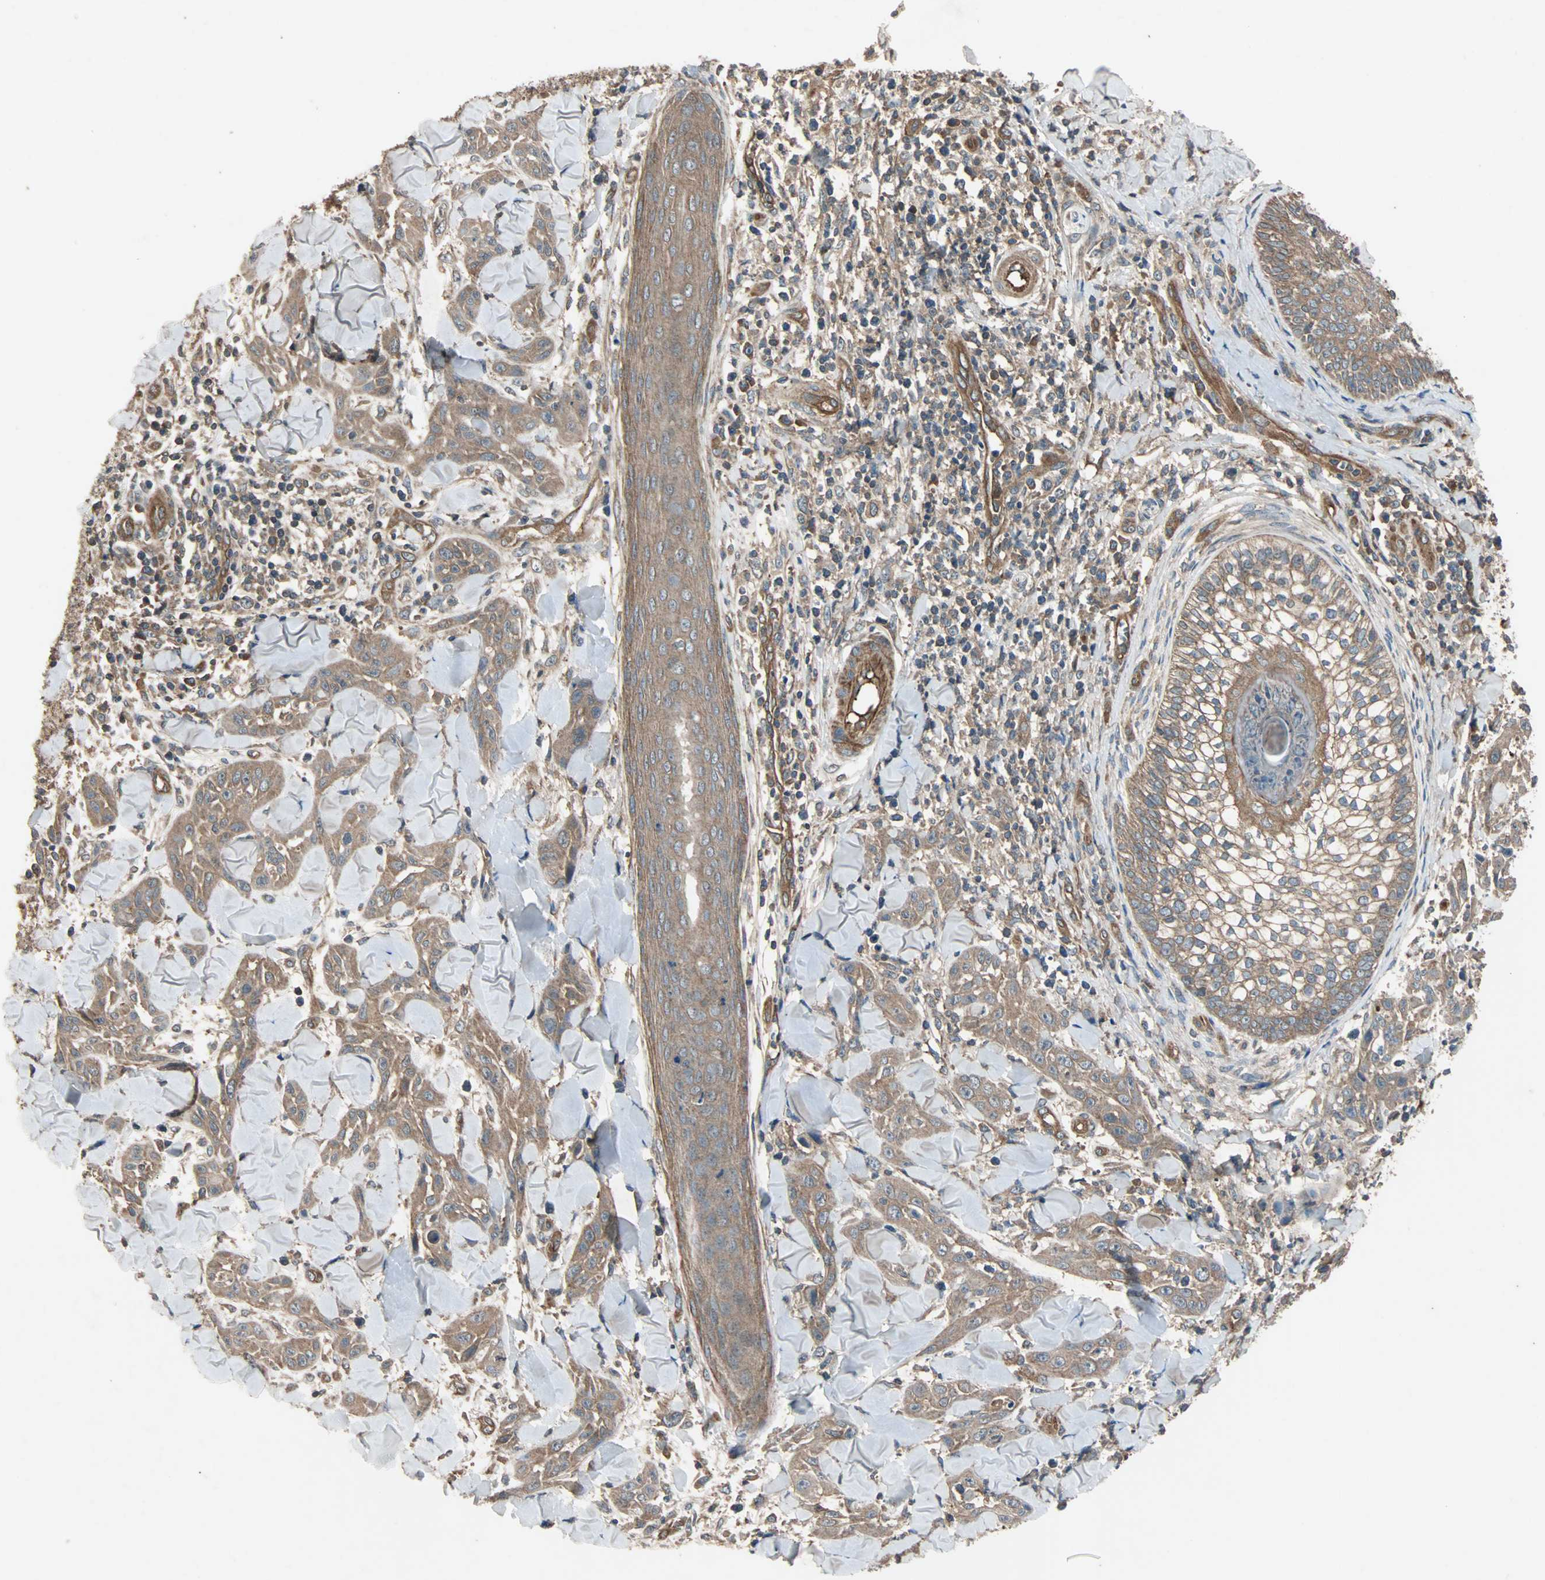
{"staining": {"intensity": "moderate", "quantity": ">75%", "location": "cytoplasmic/membranous"}, "tissue": "skin cancer", "cell_type": "Tumor cells", "image_type": "cancer", "snomed": [{"axis": "morphology", "description": "Squamous cell carcinoma, NOS"}, {"axis": "topography", "description": "Skin"}], "caption": "Skin cancer (squamous cell carcinoma) tissue reveals moderate cytoplasmic/membranous positivity in approximately >75% of tumor cells, visualized by immunohistochemistry.", "gene": "GCK", "patient": {"sex": "male", "age": 24}}